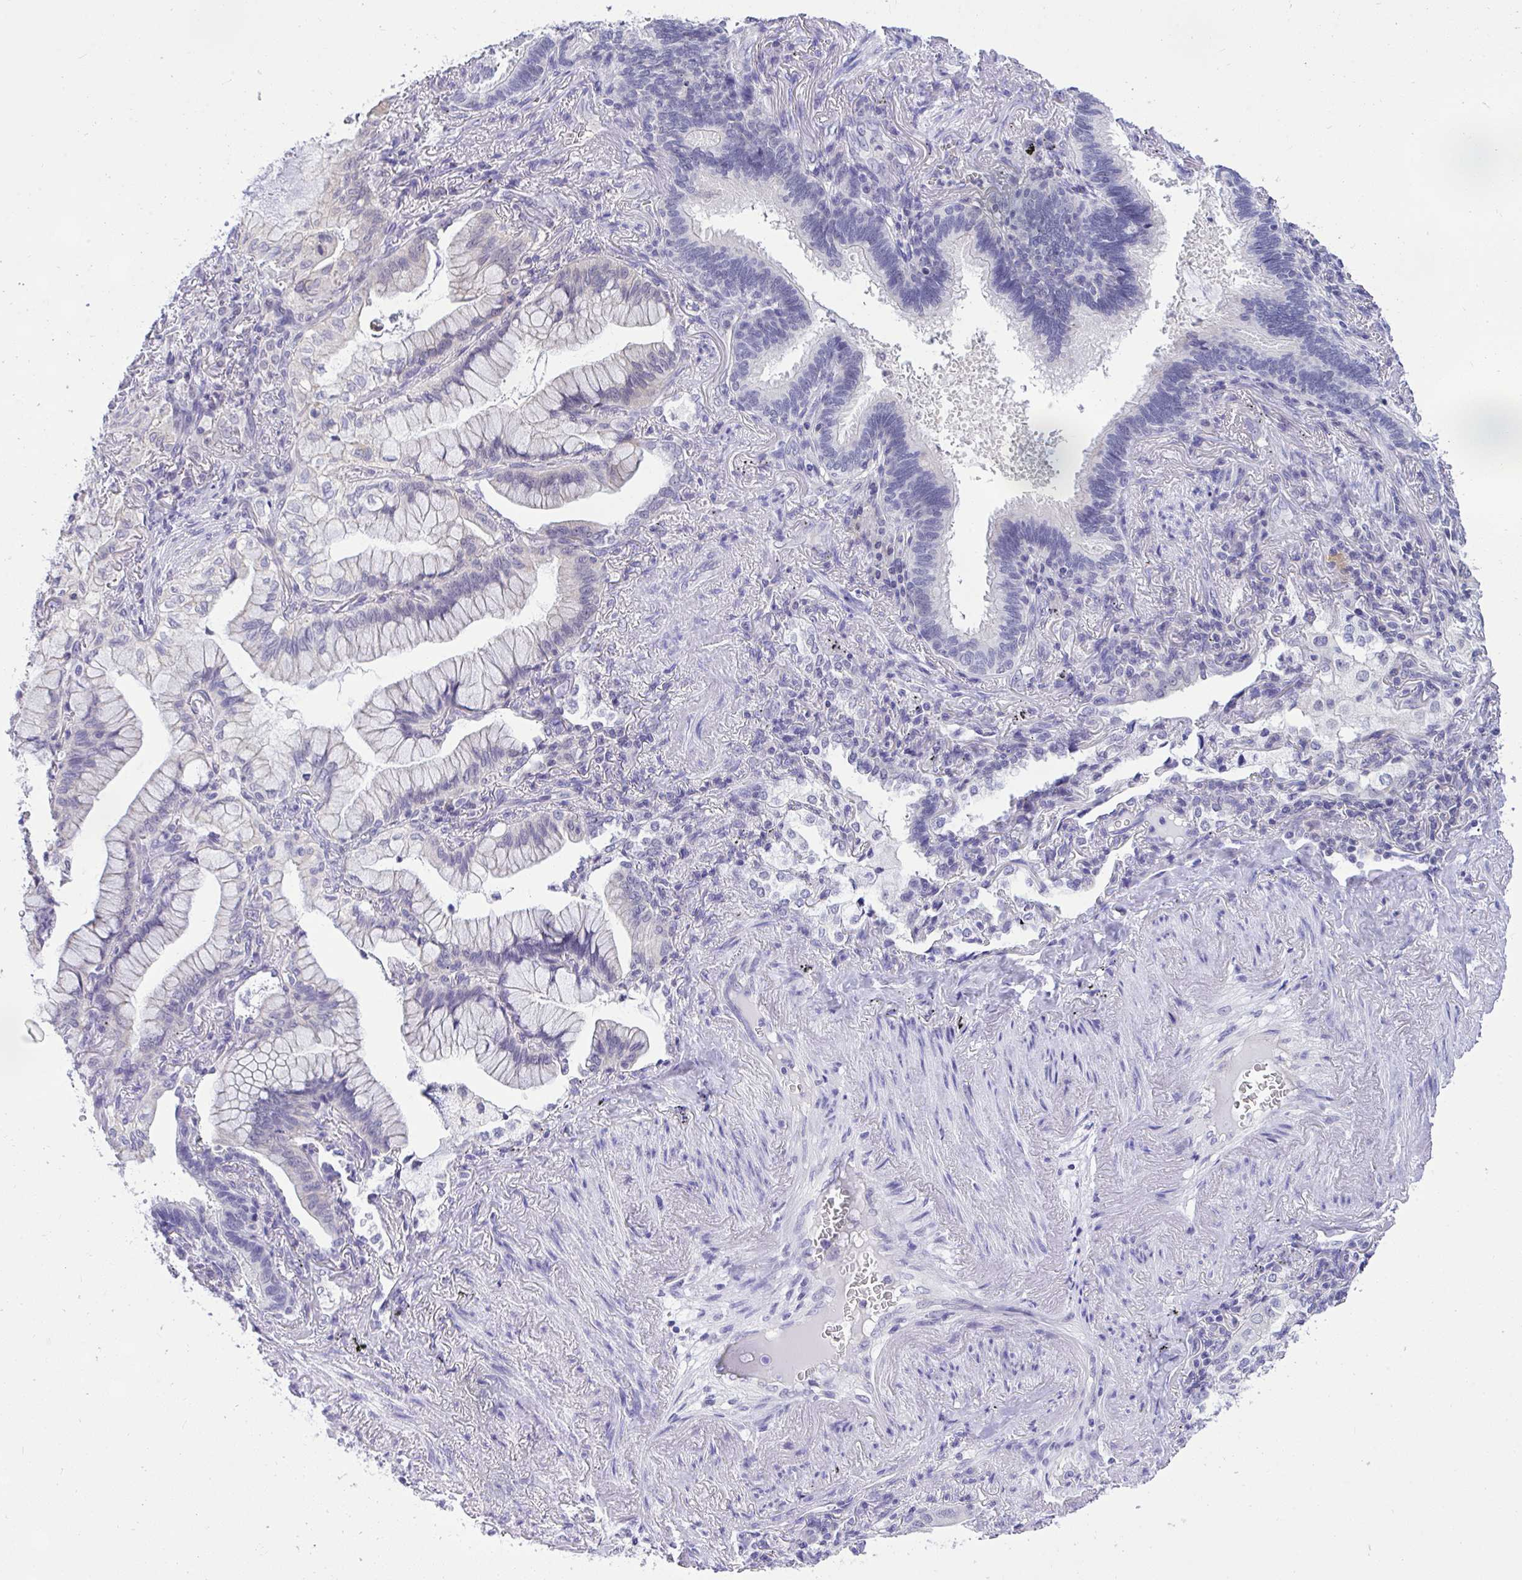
{"staining": {"intensity": "negative", "quantity": "none", "location": "none"}, "tissue": "lung cancer", "cell_type": "Tumor cells", "image_type": "cancer", "snomed": [{"axis": "morphology", "description": "Adenocarcinoma, NOS"}, {"axis": "topography", "description": "Lung"}], "caption": "IHC micrograph of neoplastic tissue: human lung cancer stained with DAB shows no significant protein staining in tumor cells.", "gene": "PPP1CA", "patient": {"sex": "male", "age": 77}}